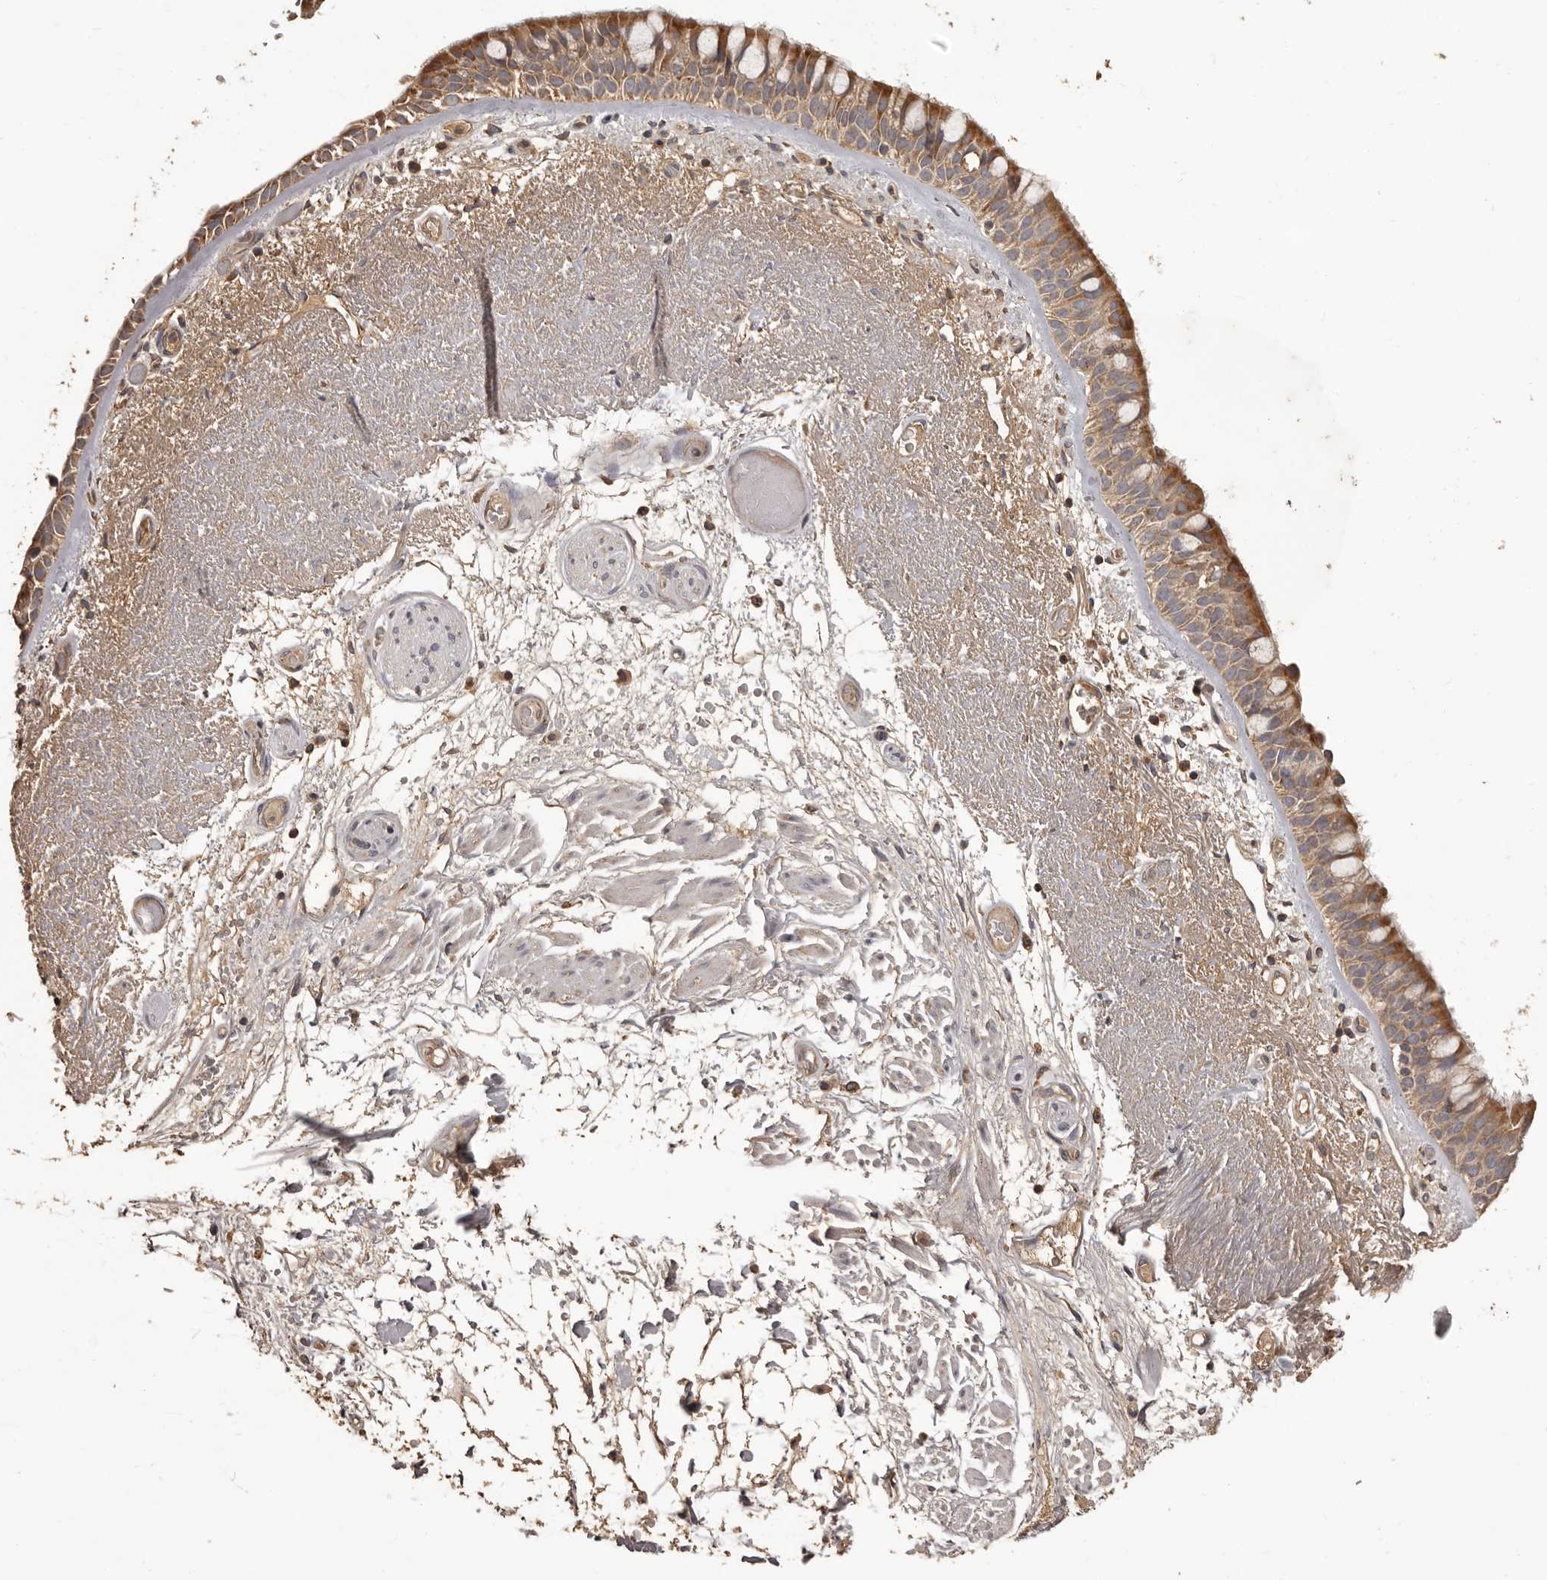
{"staining": {"intensity": "moderate", "quantity": ">75%", "location": "cytoplasmic/membranous"}, "tissue": "bronchus", "cell_type": "Respiratory epithelial cells", "image_type": "normal", "snomed": [{"axis": "morphology", "description": "Normal tissue, NOS"}, {"axis": "morphology", "description": "Squamous cell carcinoma, NOS"}, {"axis": "topography", "description": "Lymph node"}, {"axis": "topography", "description": "Bronchus"}, {"axis": "topography", "description": "Lung"}], "caption": "Protein expression analysis of unremarkable bronchus exhibits moderate cytoplasmic/membranous positivity in approximately >75% of respiratory epithelial cells. The staining was performed using DAB, with brown indicating positive protein expression. Nuclei are stained blue with hematoxylin.", "gene": "MGAT5", "patient": {"sex": "male", "age": 66}}